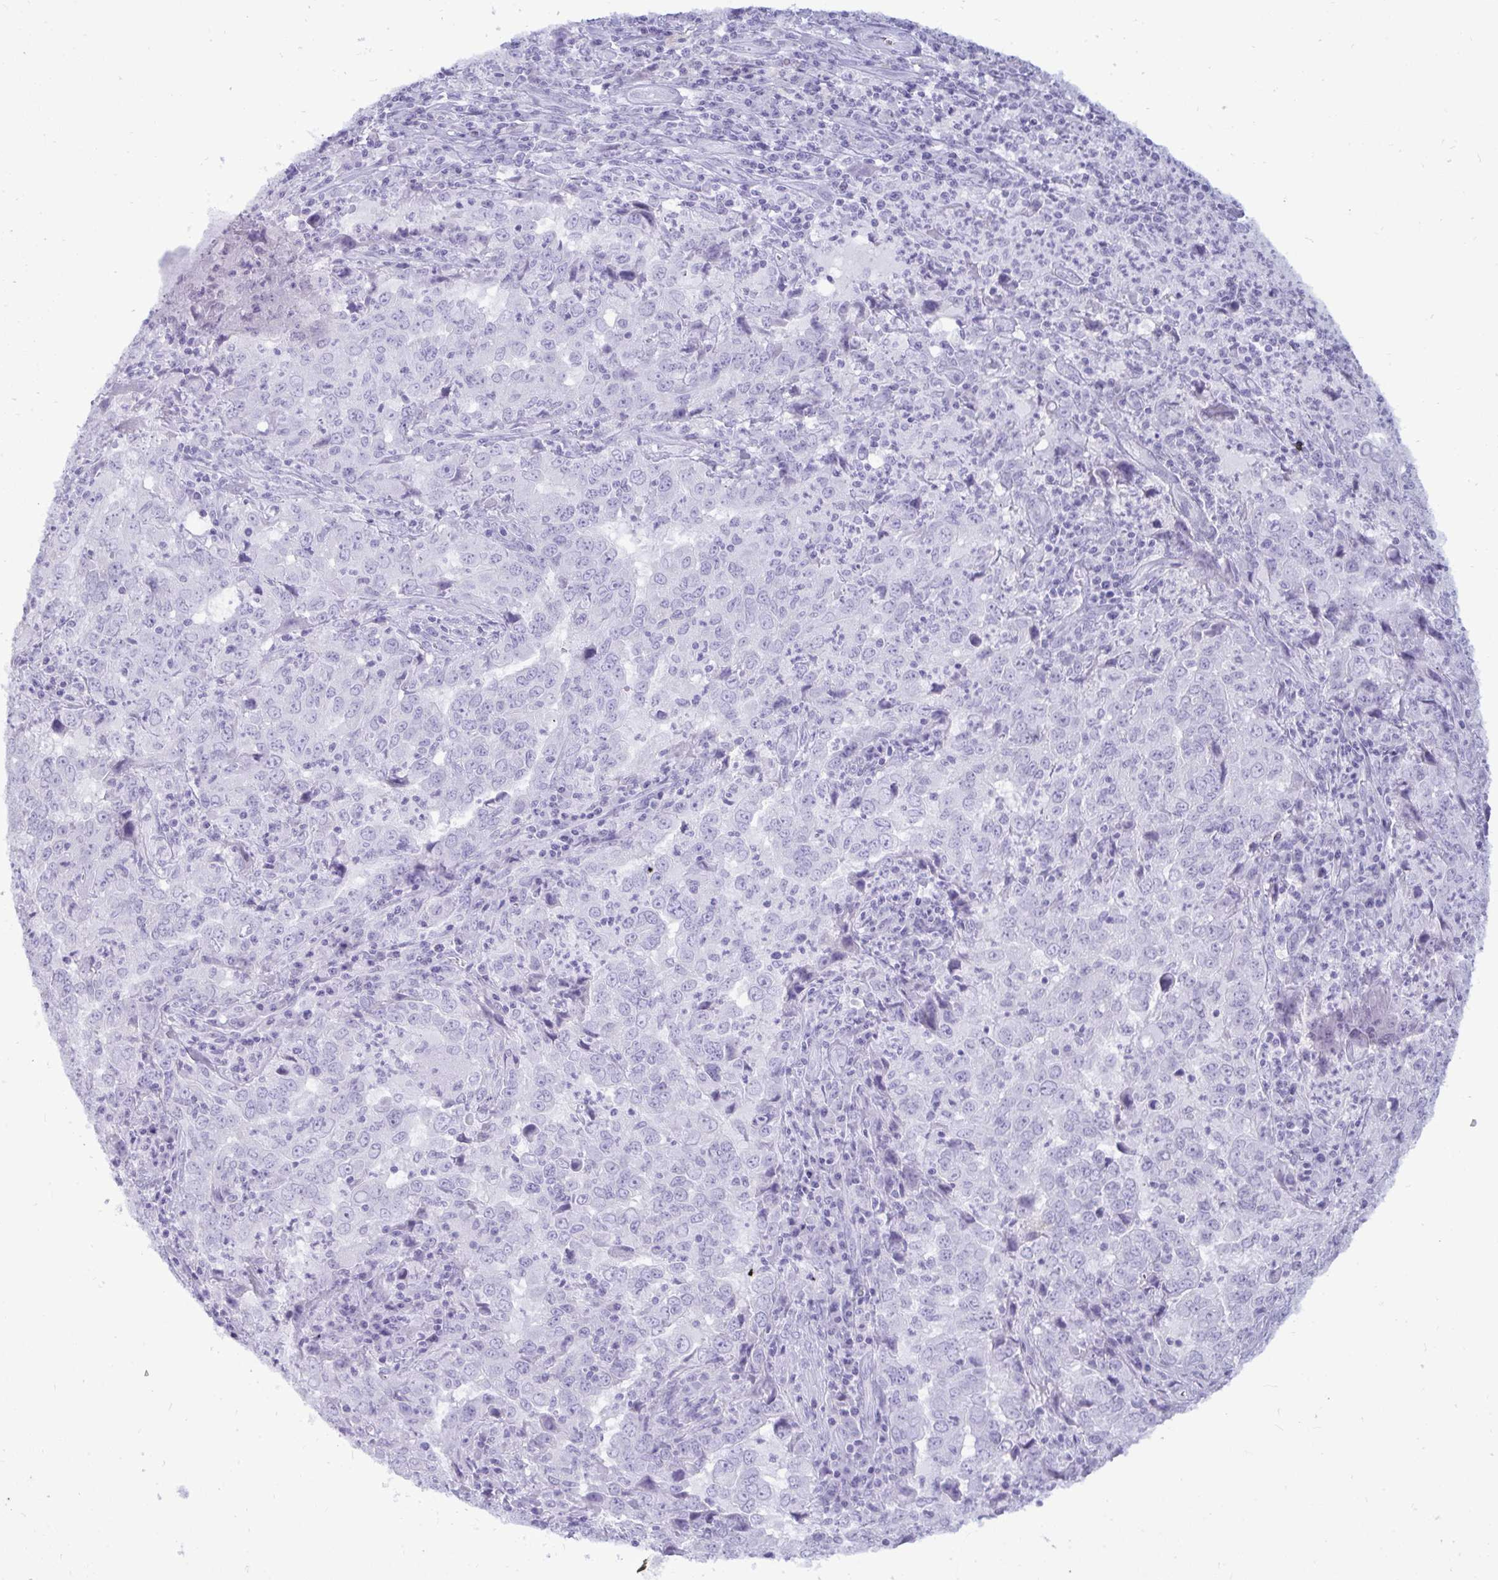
{"staining": {"intensity": "negative", "quantity": "none", "location": "none"}, "tissue": "lung cancer", "cell_type": "Tumor cells", "image_type": "cancer", "snomed": [{"axis": "morphology", "description": "Adenocarcinoma, NOS"}, {"axis": "topography", "description": "Lung"}], "caption": "The photomicrograph shows no staining of tumor cells in adenocarcinoma (lung).", "gene": "ANKRD60", "patient": {"sex": "male", "age": 67}}